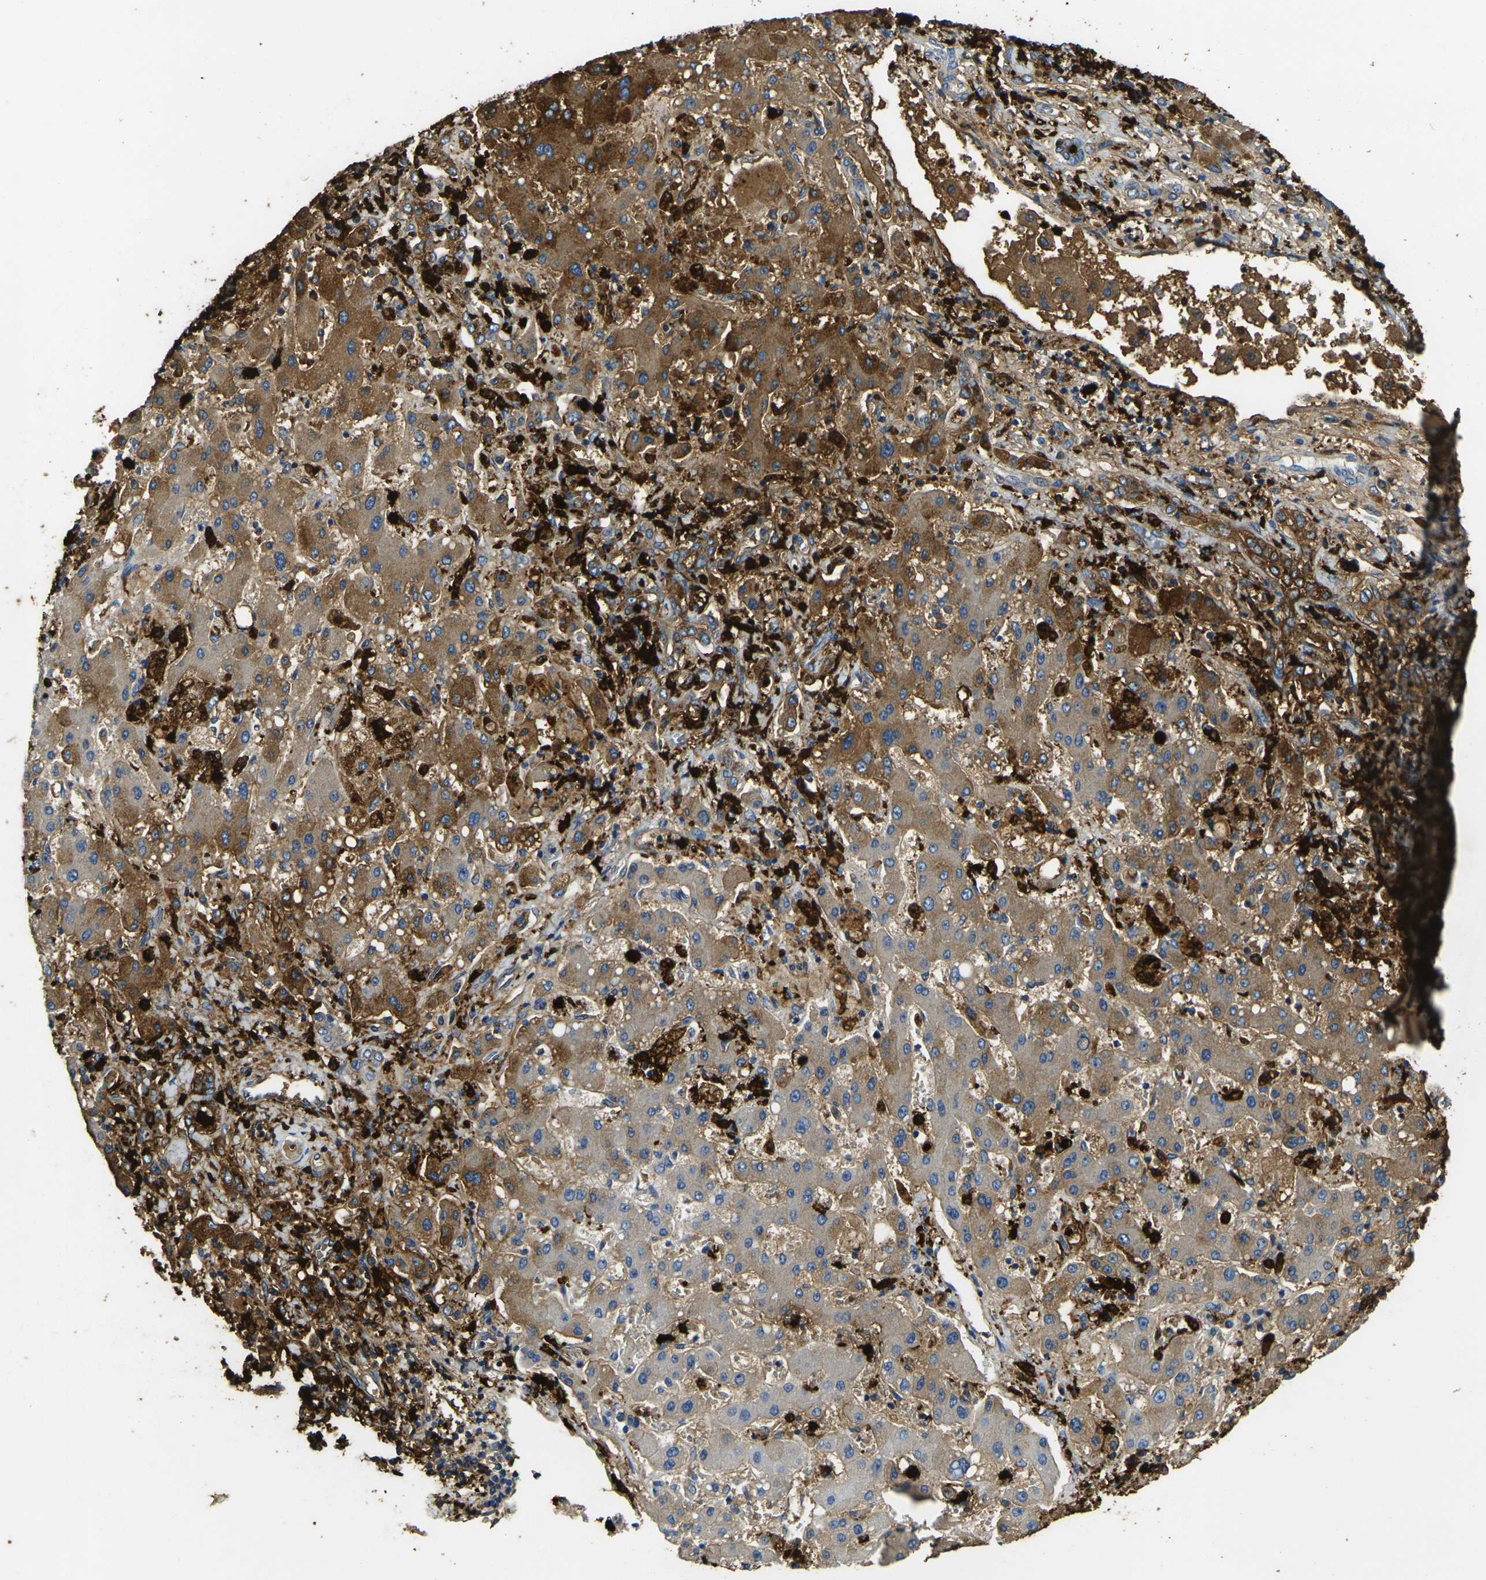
{"staining": {"intensity": "strong", "quantity": ">75%", "location": "cytoplasmic/membranous"}, "tissue": "liver cancer", "cell_type": "Tumor cells", "image_type": "cancer", "snomed": [{"axis": "morphology", "description": "Cholangiocarcinoma"}, {"axis": "topography", "description": "Liver"}], "caption": "An immunohistochemistry (IHC) photomicrograph of neoplastic tissue is shown. Protein staining in brown shows strong cytoplasmic/membranous positivity in liver cholangiocarcinoma within tumor cells.", "gene": "S100A9", "patient": {"sex": "male", "age": 50}}